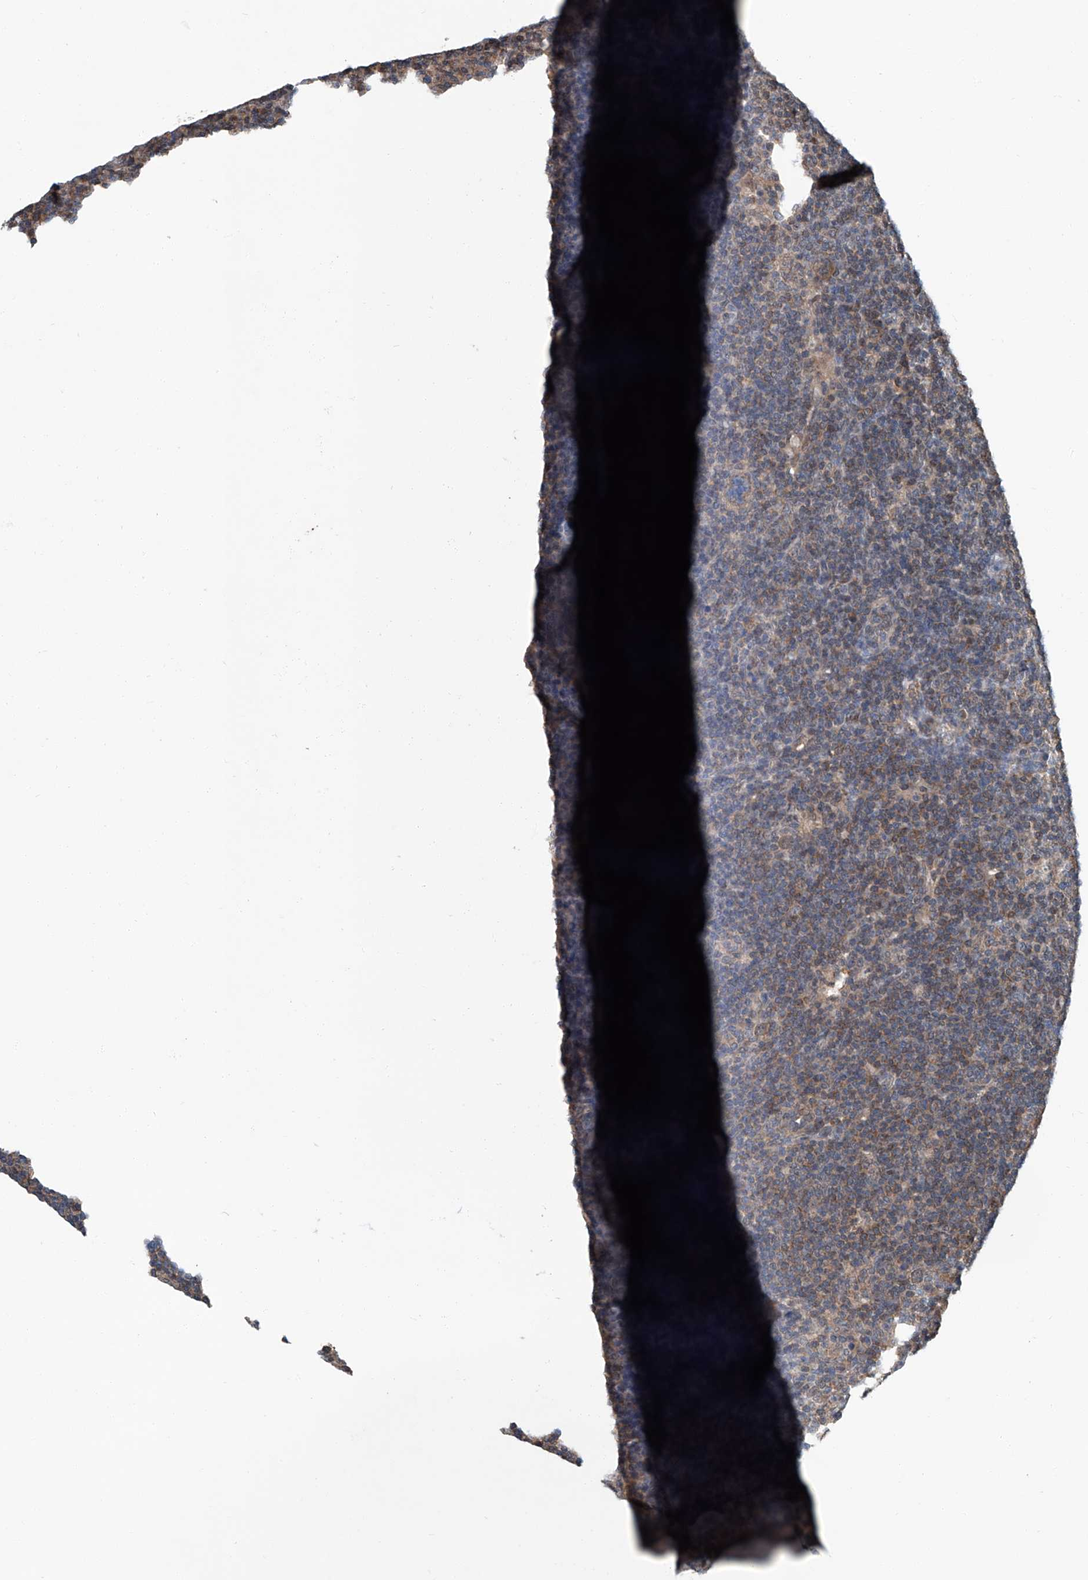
{"staining": {"intensity": "weak", "quantity": "25%-75%", "location": "cytoplasmic/membranous"}, "tissue": "lymphoma", "cell_type": "Tumor cells", "image_type": "cancer", "snomed": [{"axis": "morphology", "description": "Hodgkin's disease, NOS"}, {"axis": "topography", "description": "Lymph node"}], "caption": "Immunohistochemistry (IHC) micrograph of neoplastic tissue: human Hodgkin's disease stained using IHC reveals low levels of weak protein expression localized specifically in the cytoplasmic/membranous of tumor cells, appearing as a cytoplasmic/membranous brown color.", "gene": "CLK1", "patient": {"sex": "female", "age": 57}}